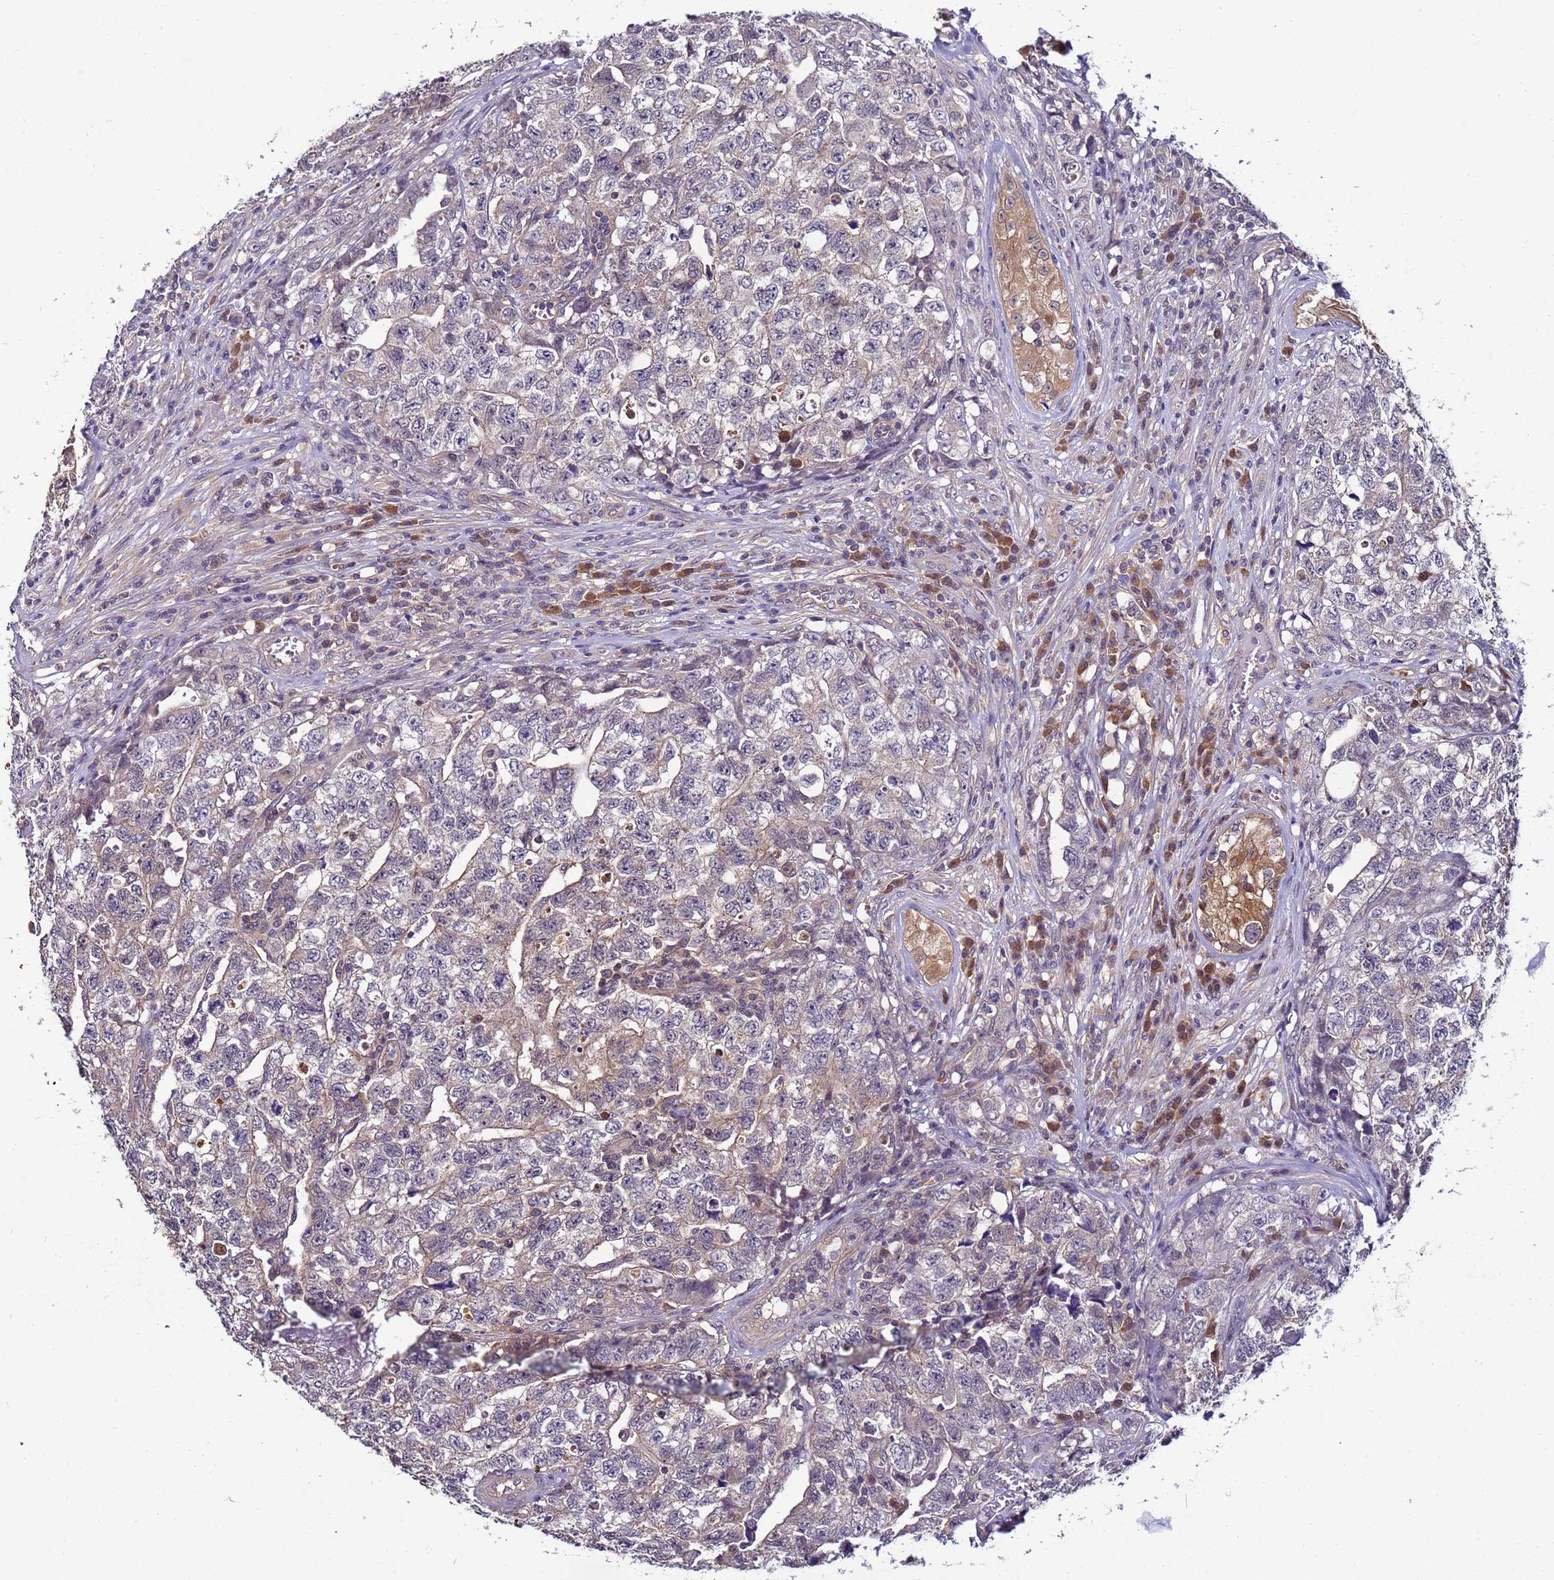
{"staining": {"intensity": "negative", "quantity": "none", "location": "none"}, "tissue": "testis cancer", "cell_type": "Tumor cells", "image_type": "cancer", "snomed": [{"axis": "morphology", "description": "Carcinoma, Embryonal, NOS"}, {"axis": "topography", "description": "Testis"}], "caption": "High magnification brightfield microscopy of testis cancer (embryonal carcinoma) stained with DAB (brown) and counterstained with hematoxylin (blue): tumor cells show no significant staining.", "gene": "NAXE", "patient": {"sex": "male", "age": 31}}